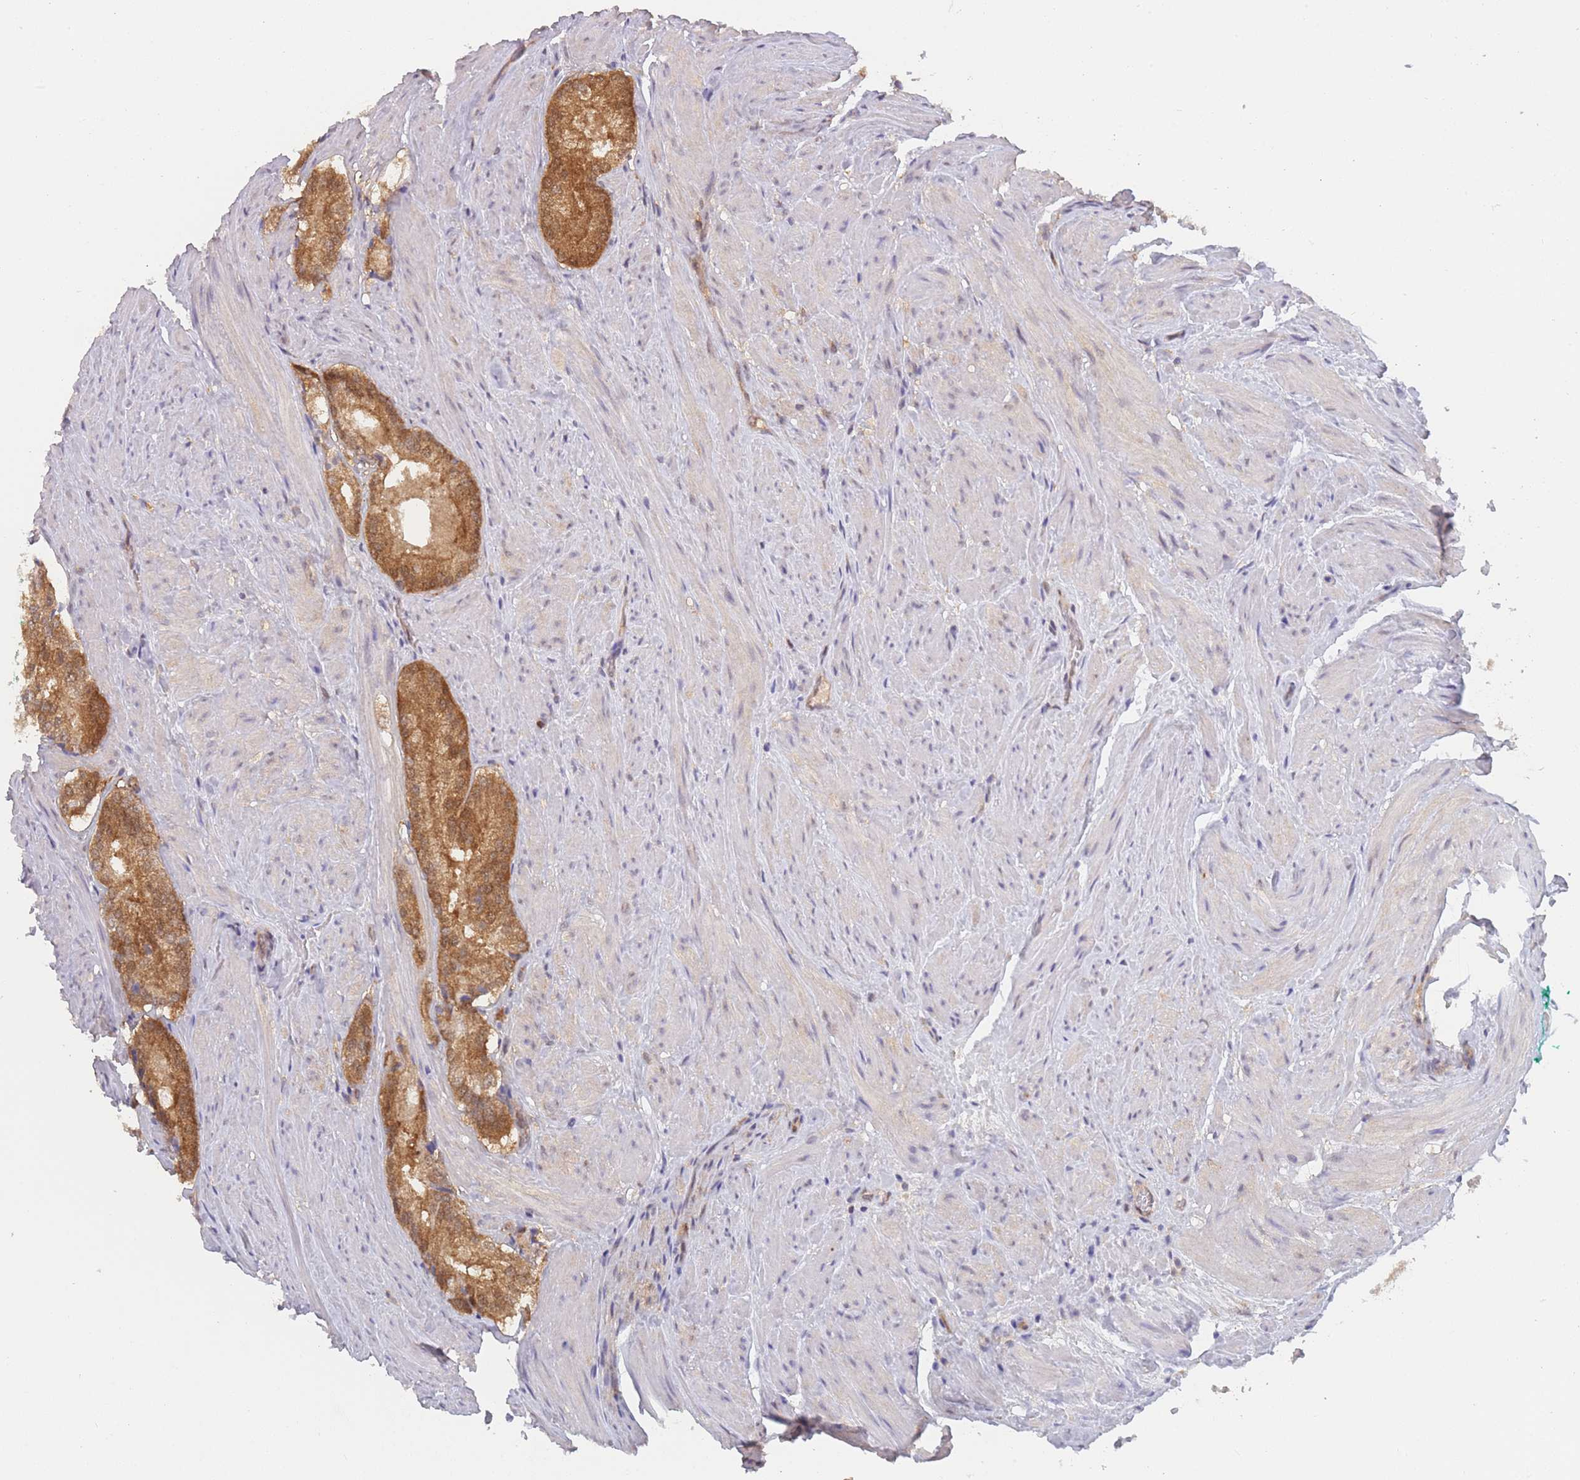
{"staining": {"intensity": "moderate", "quantity": ">75%", "location": "cytoplasmic/membranous"}, "tissue": "prostate cancer", "cell_type": "Tumor cells", "image_type": "cancer", "snomed": [{"axis": "morphology", "description": "Adenocarcinoma, Low grade"}, {"axis": "topography", "description": "Prostate"}], "caption": "A histopathology image of human prostate cancer (low-grade adenocarcinoma) stained for a protein reveals moderate cytoplasmic/membranous brown staining in tumor cells.", "gene": "MRI1", "patient": {"sex": "male", "age": 54}}